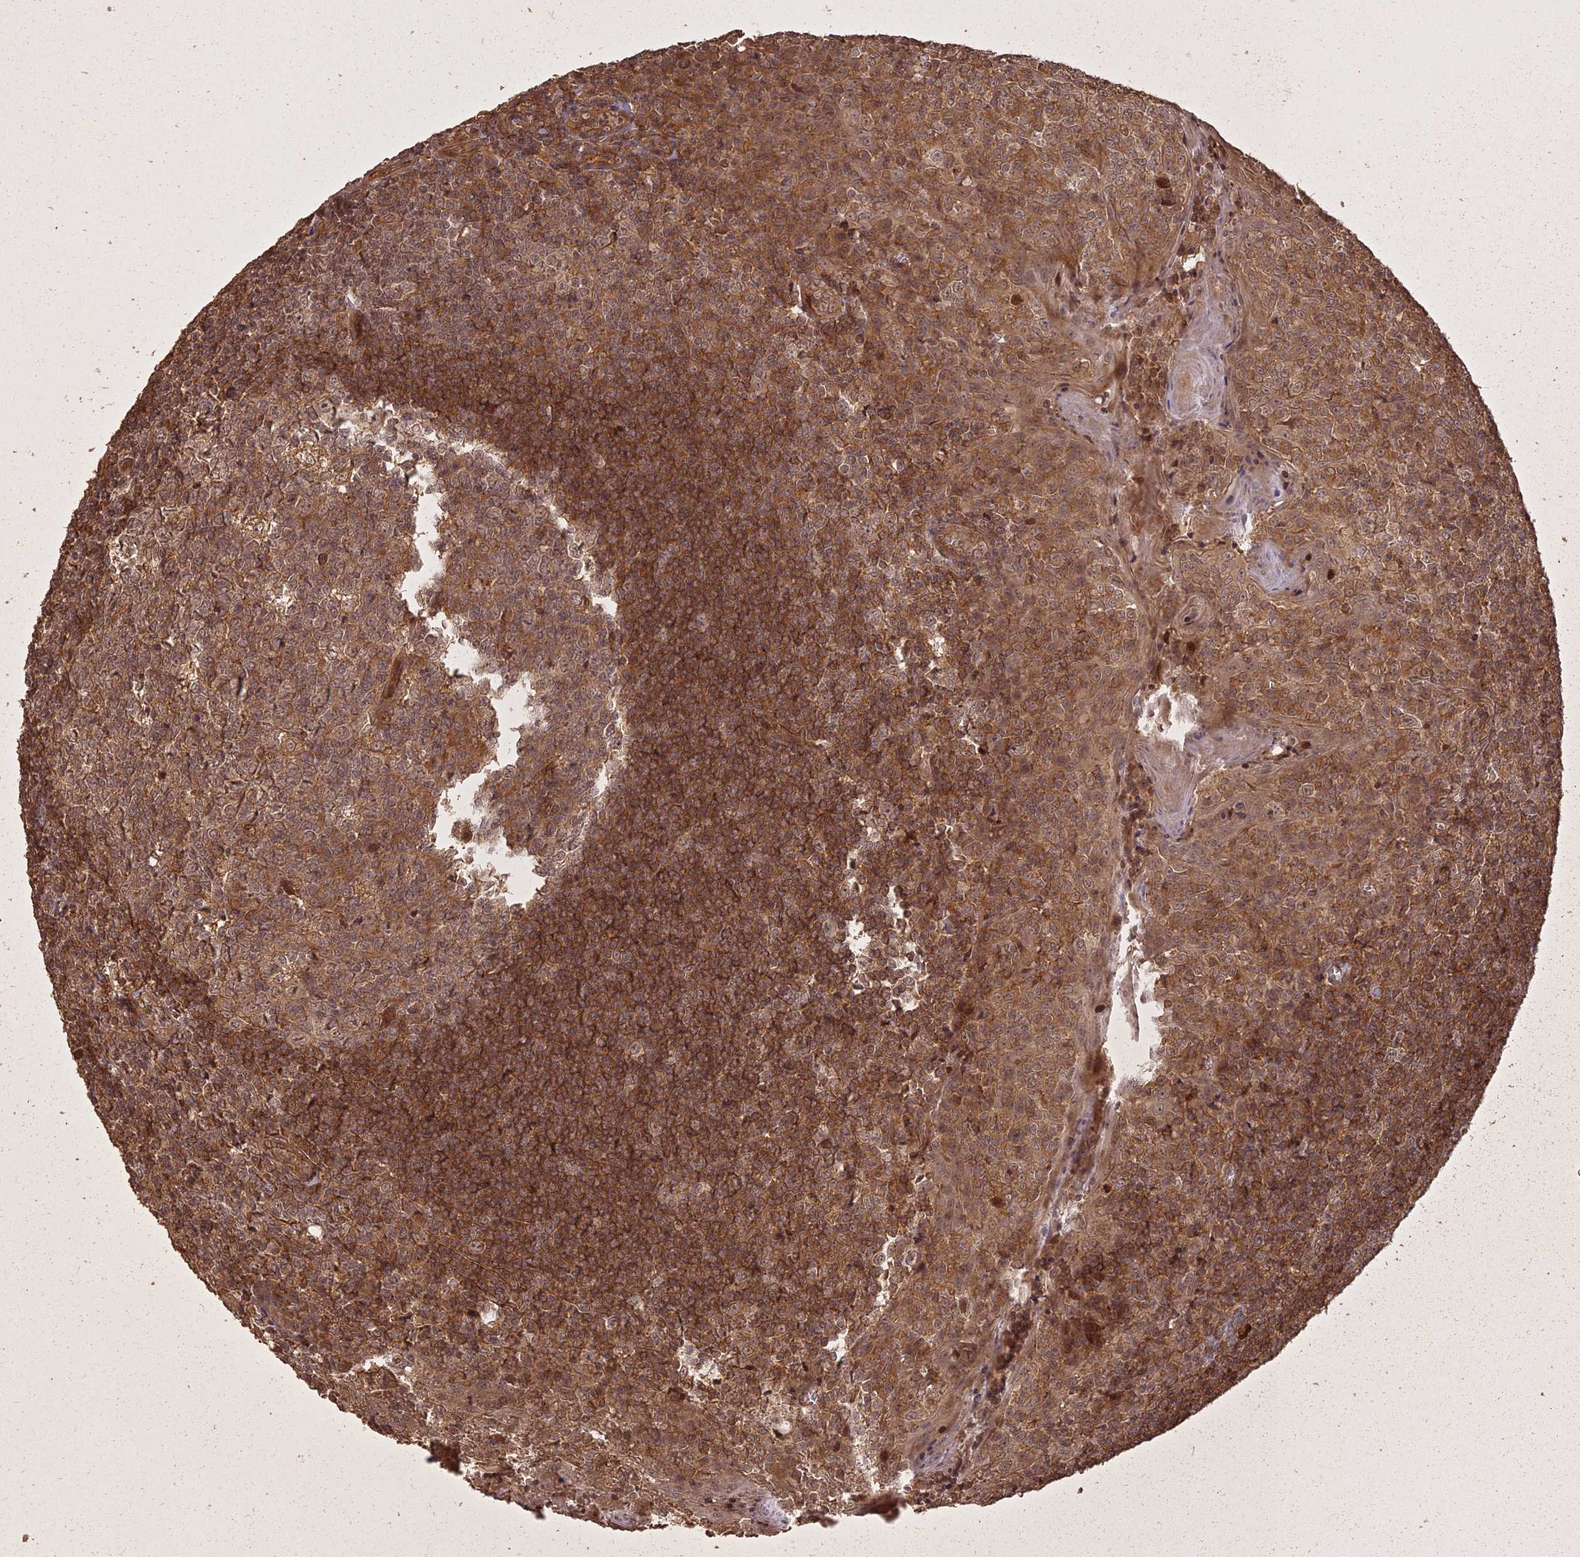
{"staining": {"intensity": "weak", "quantity": "<25%", "location": "cytoplasmic/membranous"}, "tissue": "tonsil", "cell_type": "Germinal center cells", "image_type": "normal", "snomed": [{"axis": "morphology", "description": "Normal tissue, NOS"}, {"axis": "topography", "description": "Tonsil"}], "caption": "Tonsil was stained to show a protein in brown. There is no significant staining in germinal center cells. (Stains: DAB immunohistochemistry (IHC) with hematoxylin counter stain, Microscopy: brightfield microscopy at high magnification).", "gene": "LIN37", "patient": {"sex": "male", "age": 27}}